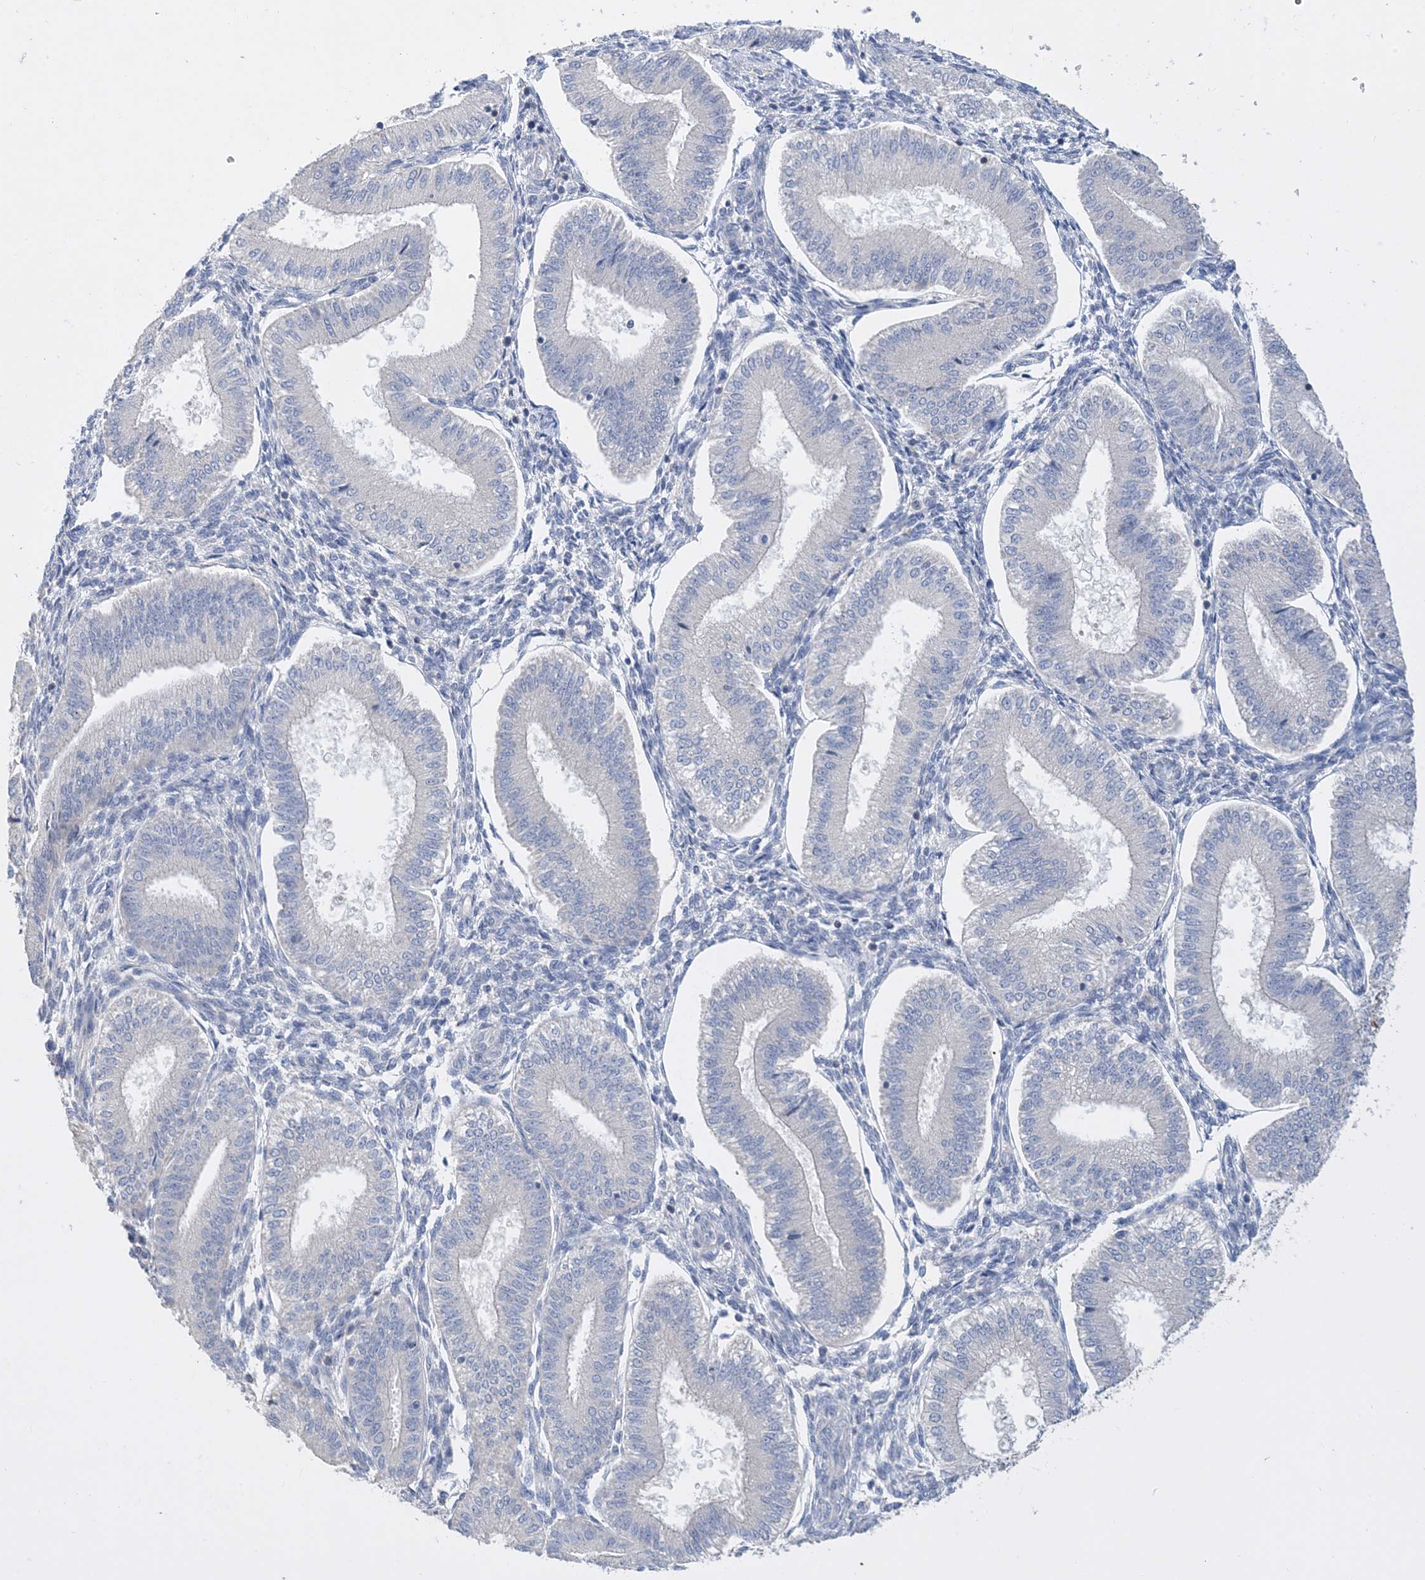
{"staining": {"intensity": "negative", "quantity": "none", "location": "none"}, "tissue": "endometrium", "cell_type": "Cells in endometrial stroma", "image_type": "normal", "snomed": [{"axis": "morphology", "description": "Normal tissue, NOS"}, {"axis": "topography", "description": "Endometrium"}], "caption": "This is an immunohistochemistry (IHC) photomicrograph of benign endometrium. There is no expression in cells in endometrial stroma.", "gene": "KPRP", "patient": {"sex": "female", "age": 39}}